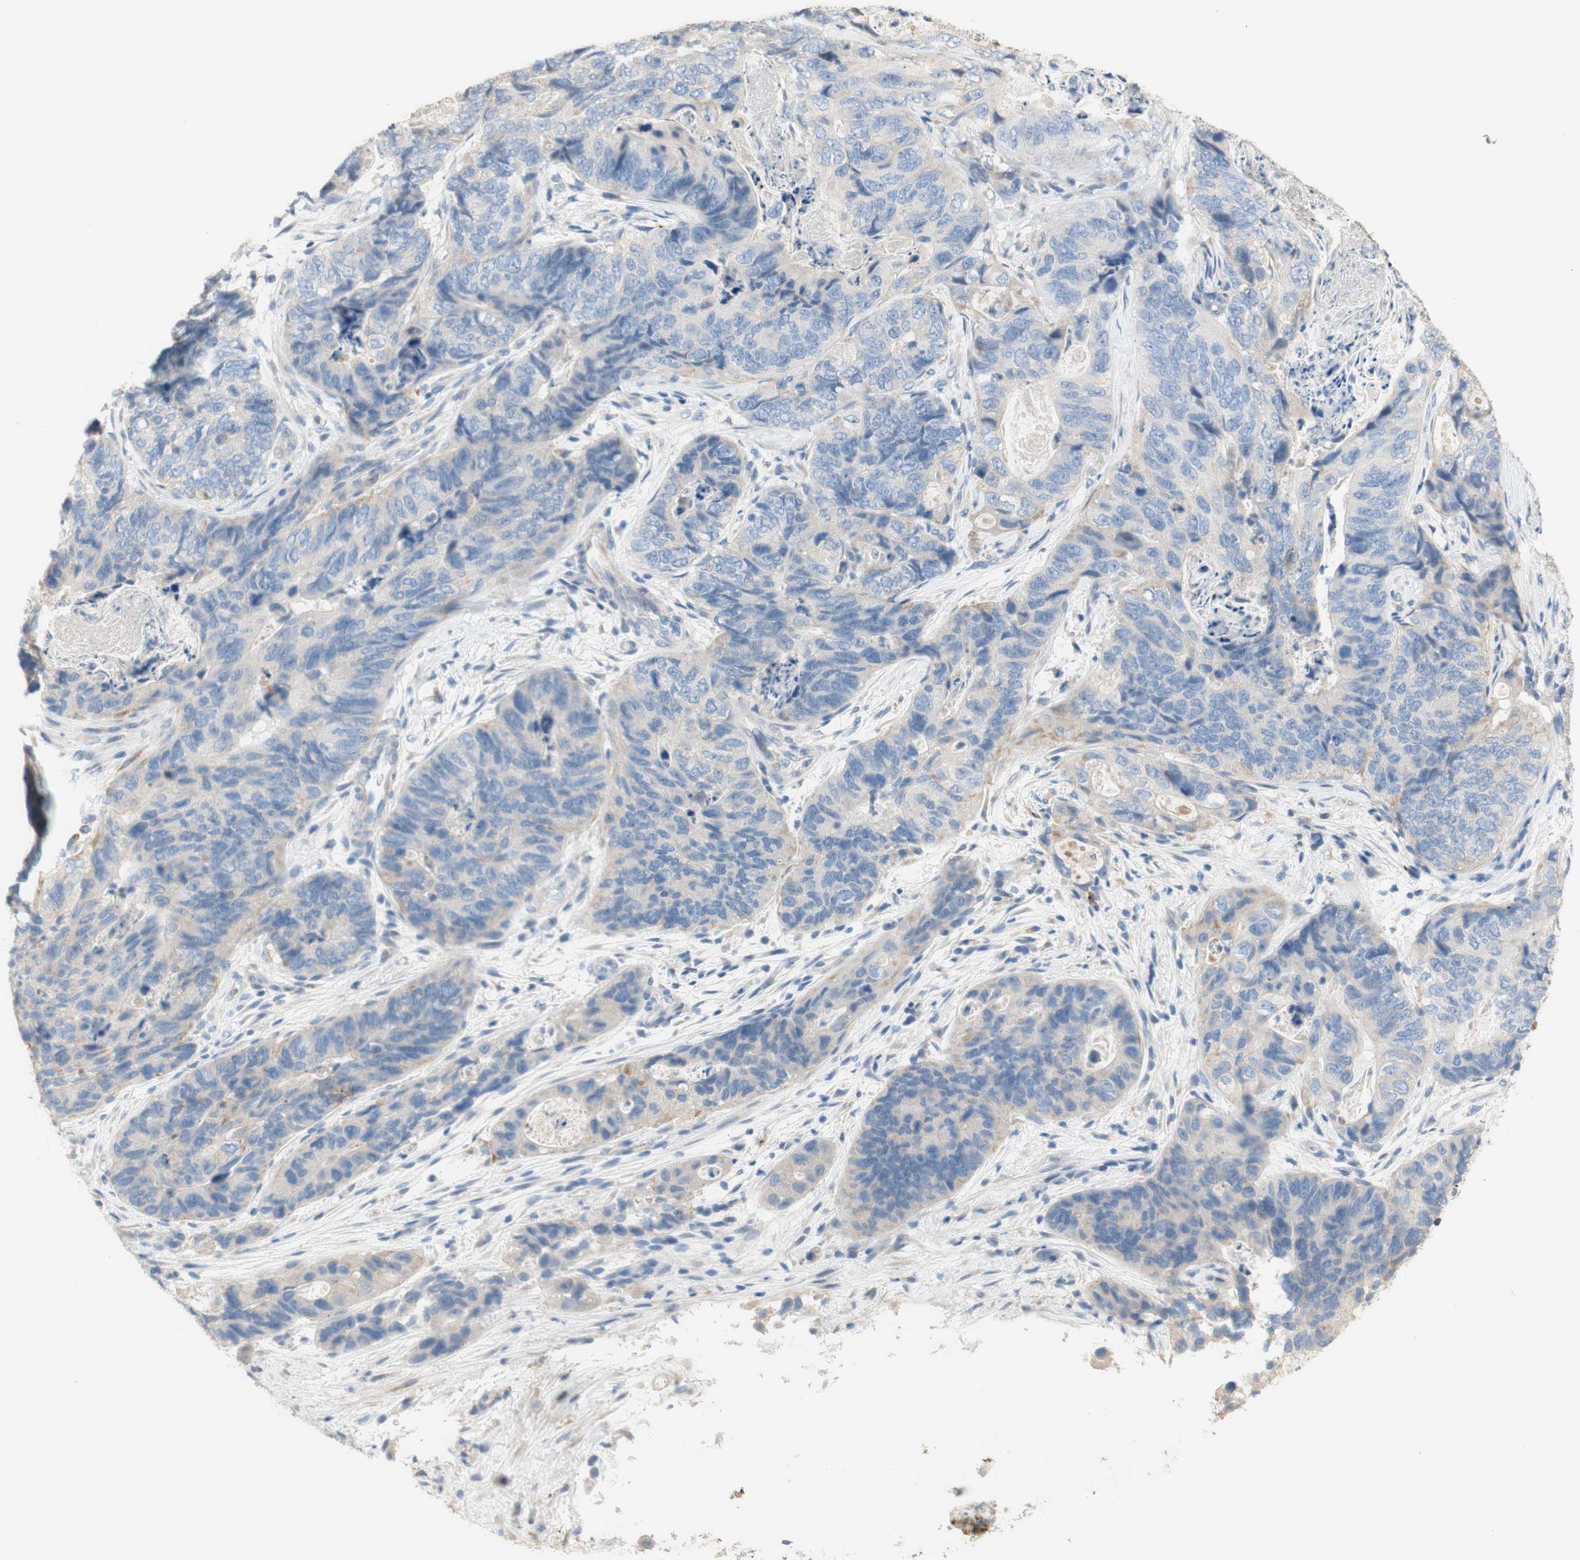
{"staining": {"intensity": "negative", "quantity": "none", "location": "none"}, "tissue": "stomach cancer", "cell_type": "Tumor cells", "image_type": "cancer", "snomed": [{"axis": "morphology", "description": "Adenocarcinoma, NOS"}, {"axis": "topography", "description": "Stomach"}], "caption": "Image shows no significant protein positivity in tumor cells of adenocarcinoma (stomach).", "gene": "PTPN21", "patient": {"sex": "female", "age": 89}}